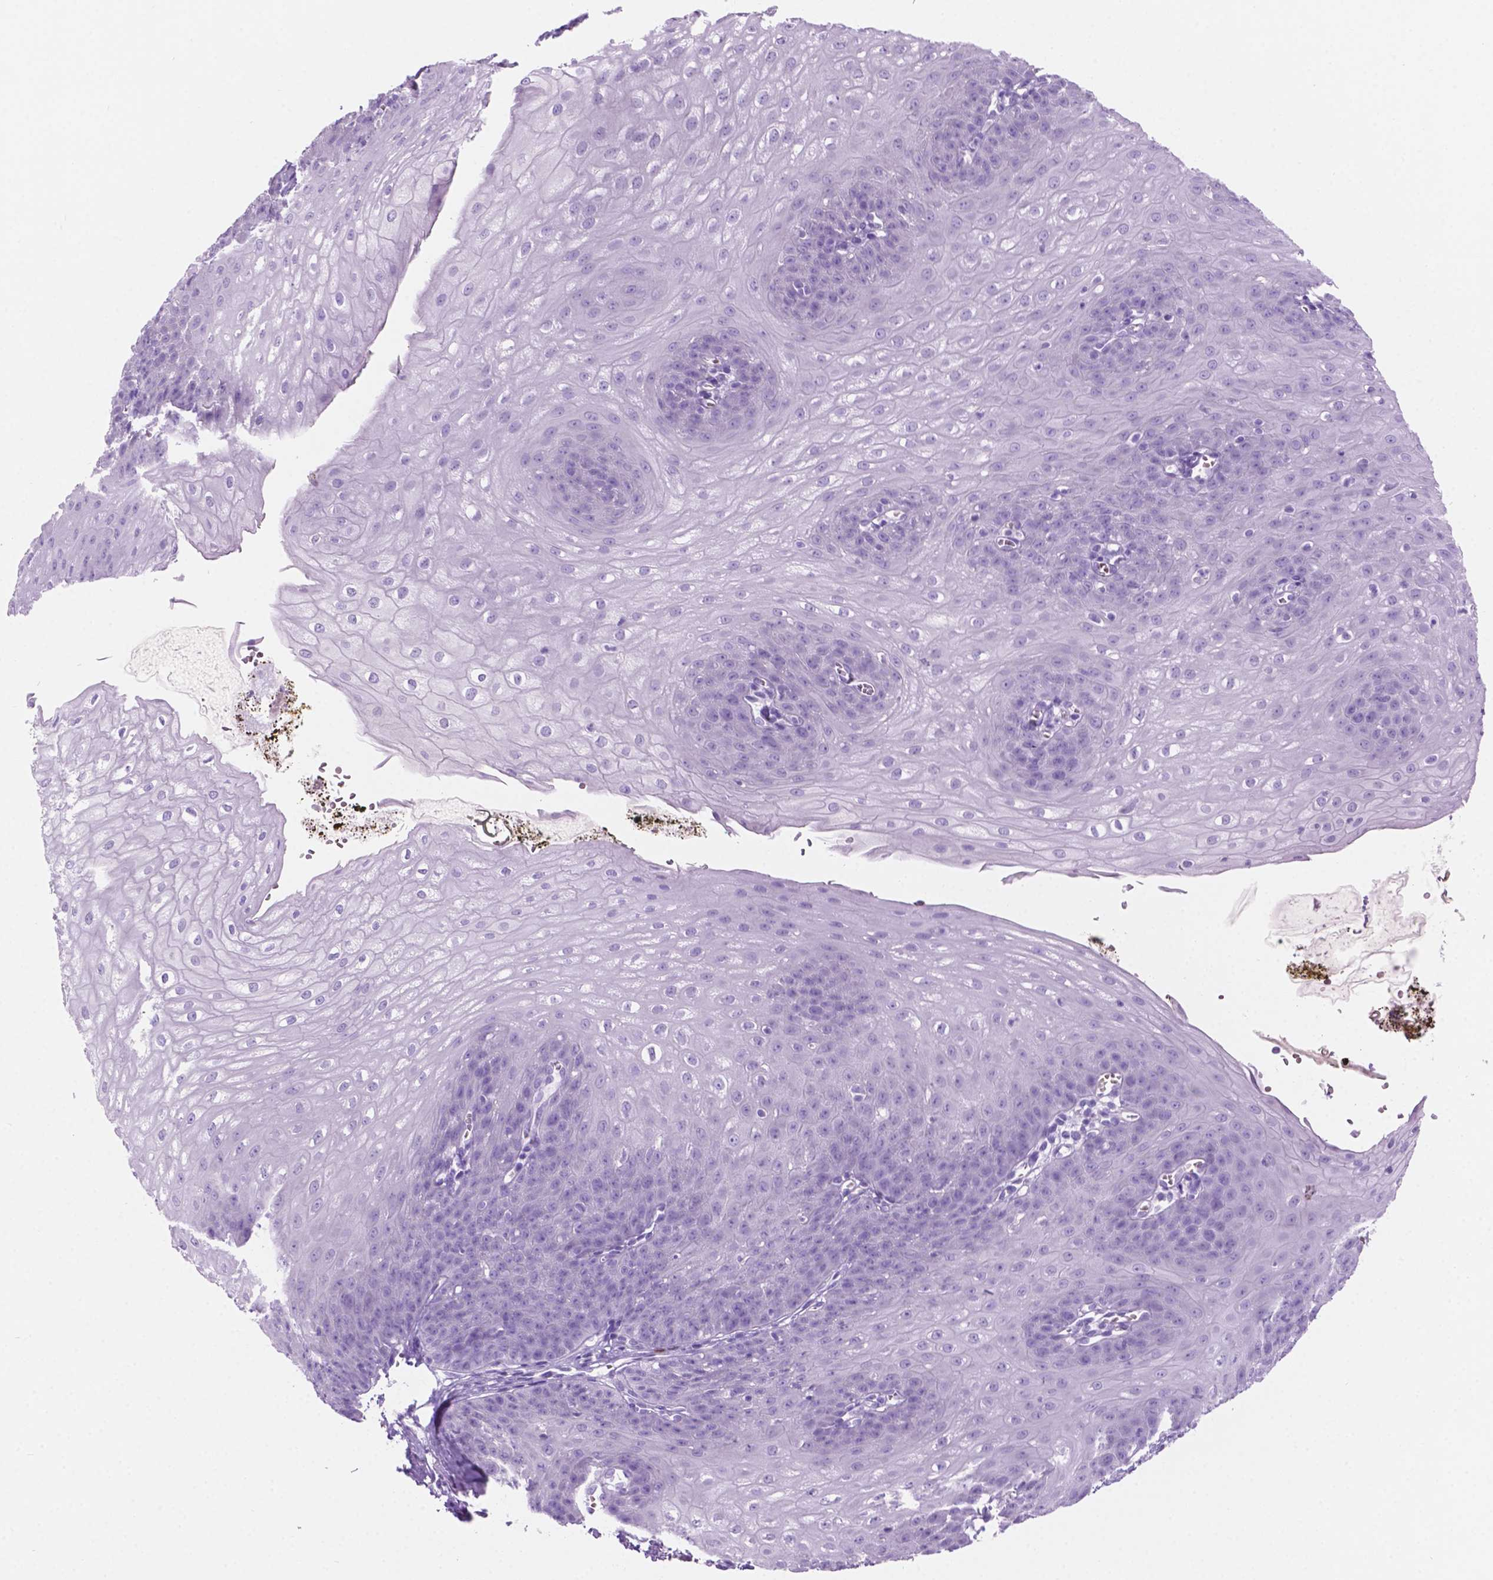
{"staining": {"intensity": "negative", "quantity": "none", "location": "none"}, "tissue": "esophagus", "cell_type": "Squamous epithelial cells", "image_type": "normal", "snomed": [{"axis": "morphology", "description": "Normal tissue, NOS"}, {"axis": "topography", "description": "Esophagus"}], "caption": "This is an immunohistochemistry (IHC) micrograph of unremarkable esophagus. There is no expression in squamous epithelial cells.", "gene": "GRIN2B", "patient": {"sex": "male", "age": 71}}